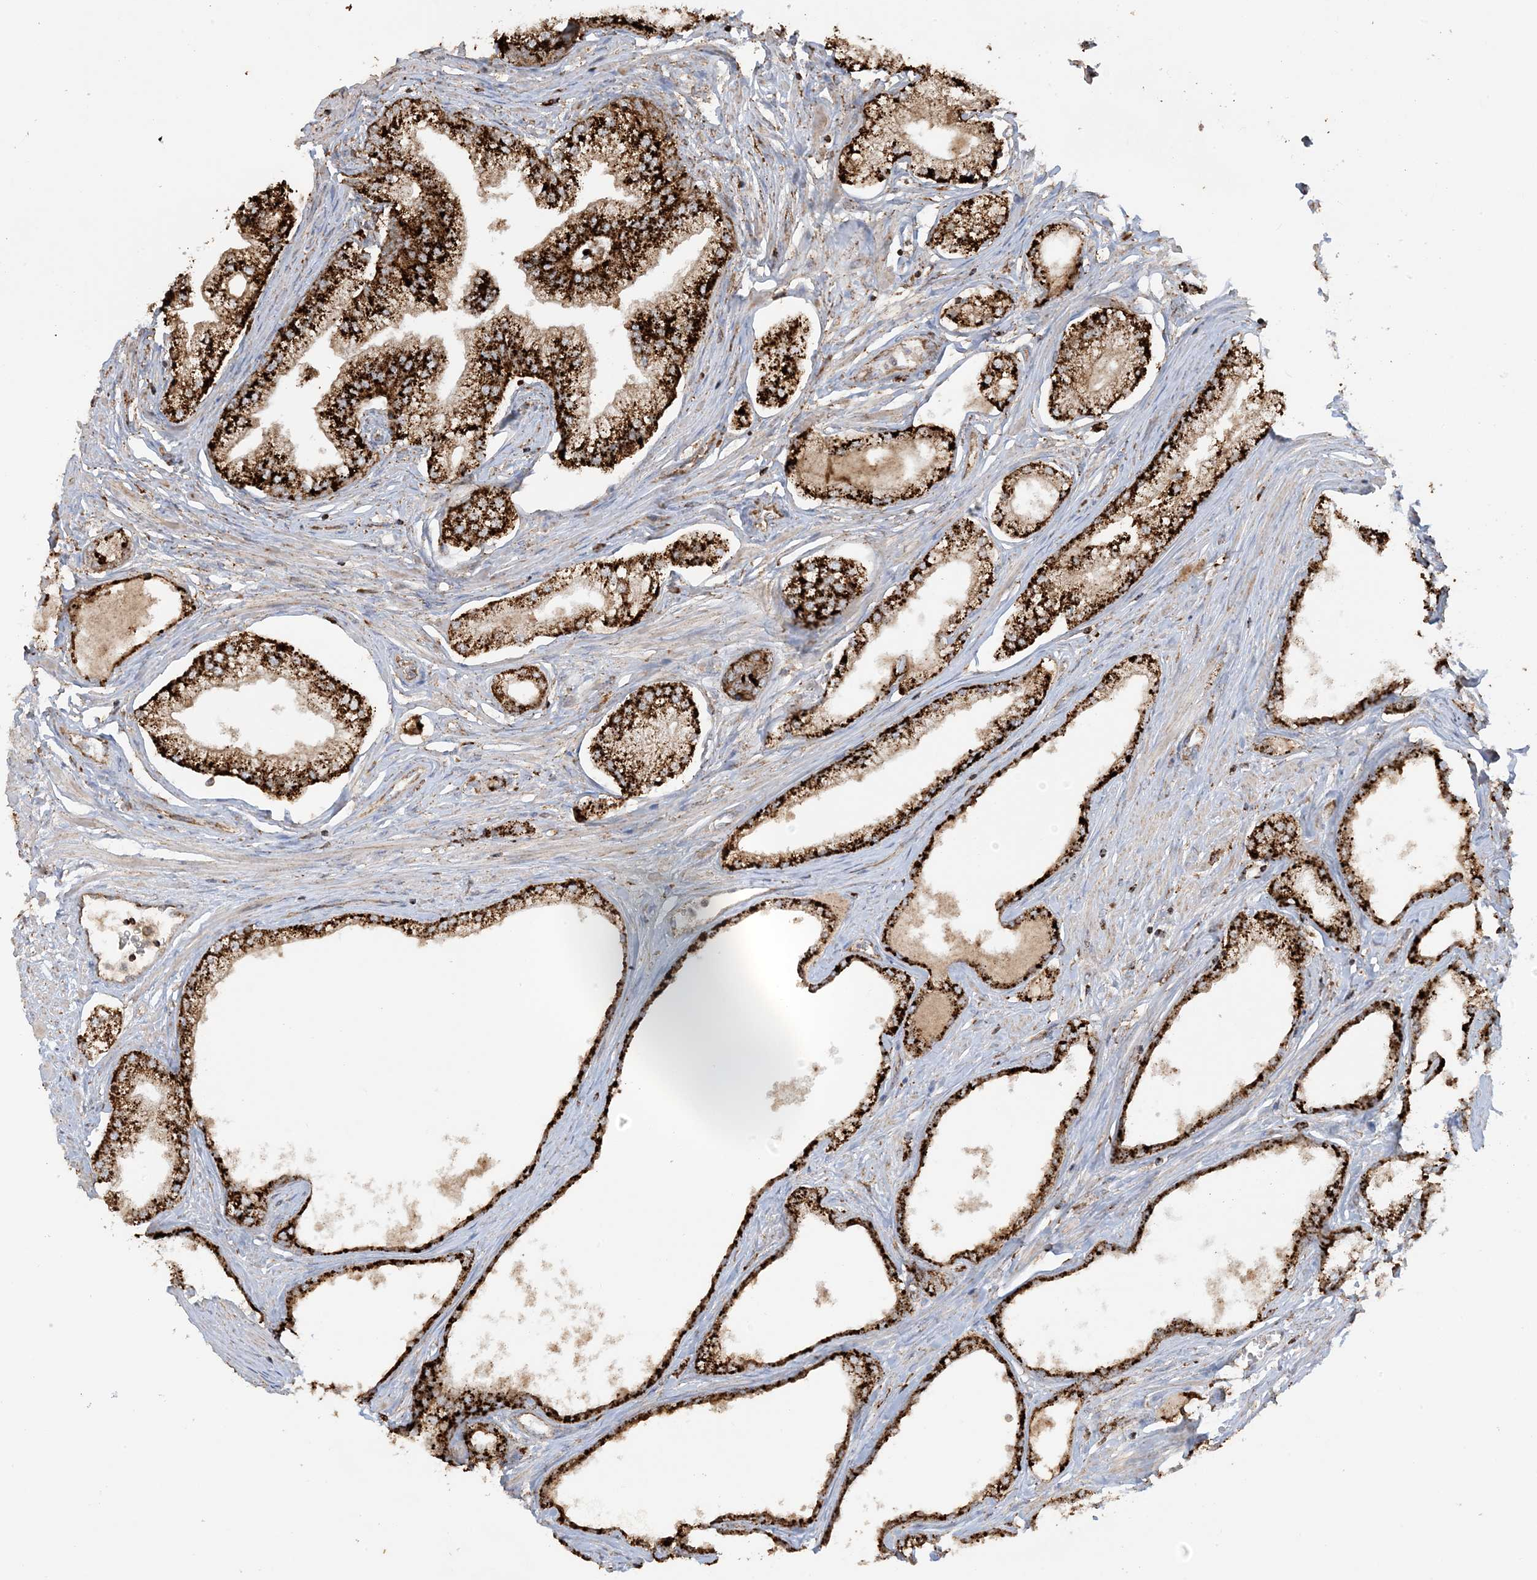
{"staining": {"intensity": "strong", "quantity": ">75%", "location": "cytoplasmic/membranous"}, "tissue": "prostate", "cell_type": "Glandular cells", "image_type": "normal", "snomed": [{"axis": "morphology", "description": "Normal tissue, NOS"}, {"axis": "morphology", "description": "Urothelial carcinoma, Low grade"}, {"axis": "topography", "description": "Urinary bladder"}, {"axis": "topography", "description": "Prostate"}], "caption": "Brown immunohistochemical staining in unremarkable prostate shows strong cytoplasmic/membranous positivity in approximately >75% of glandular cells. (Stains: DAB (3,3'-diaminobenzidine) in brown, nuclei in blue, Microscopy: brightfield microscopy at high magnification).", "gene": "AGA", "patient": {"sex": "male", "age": 60}}